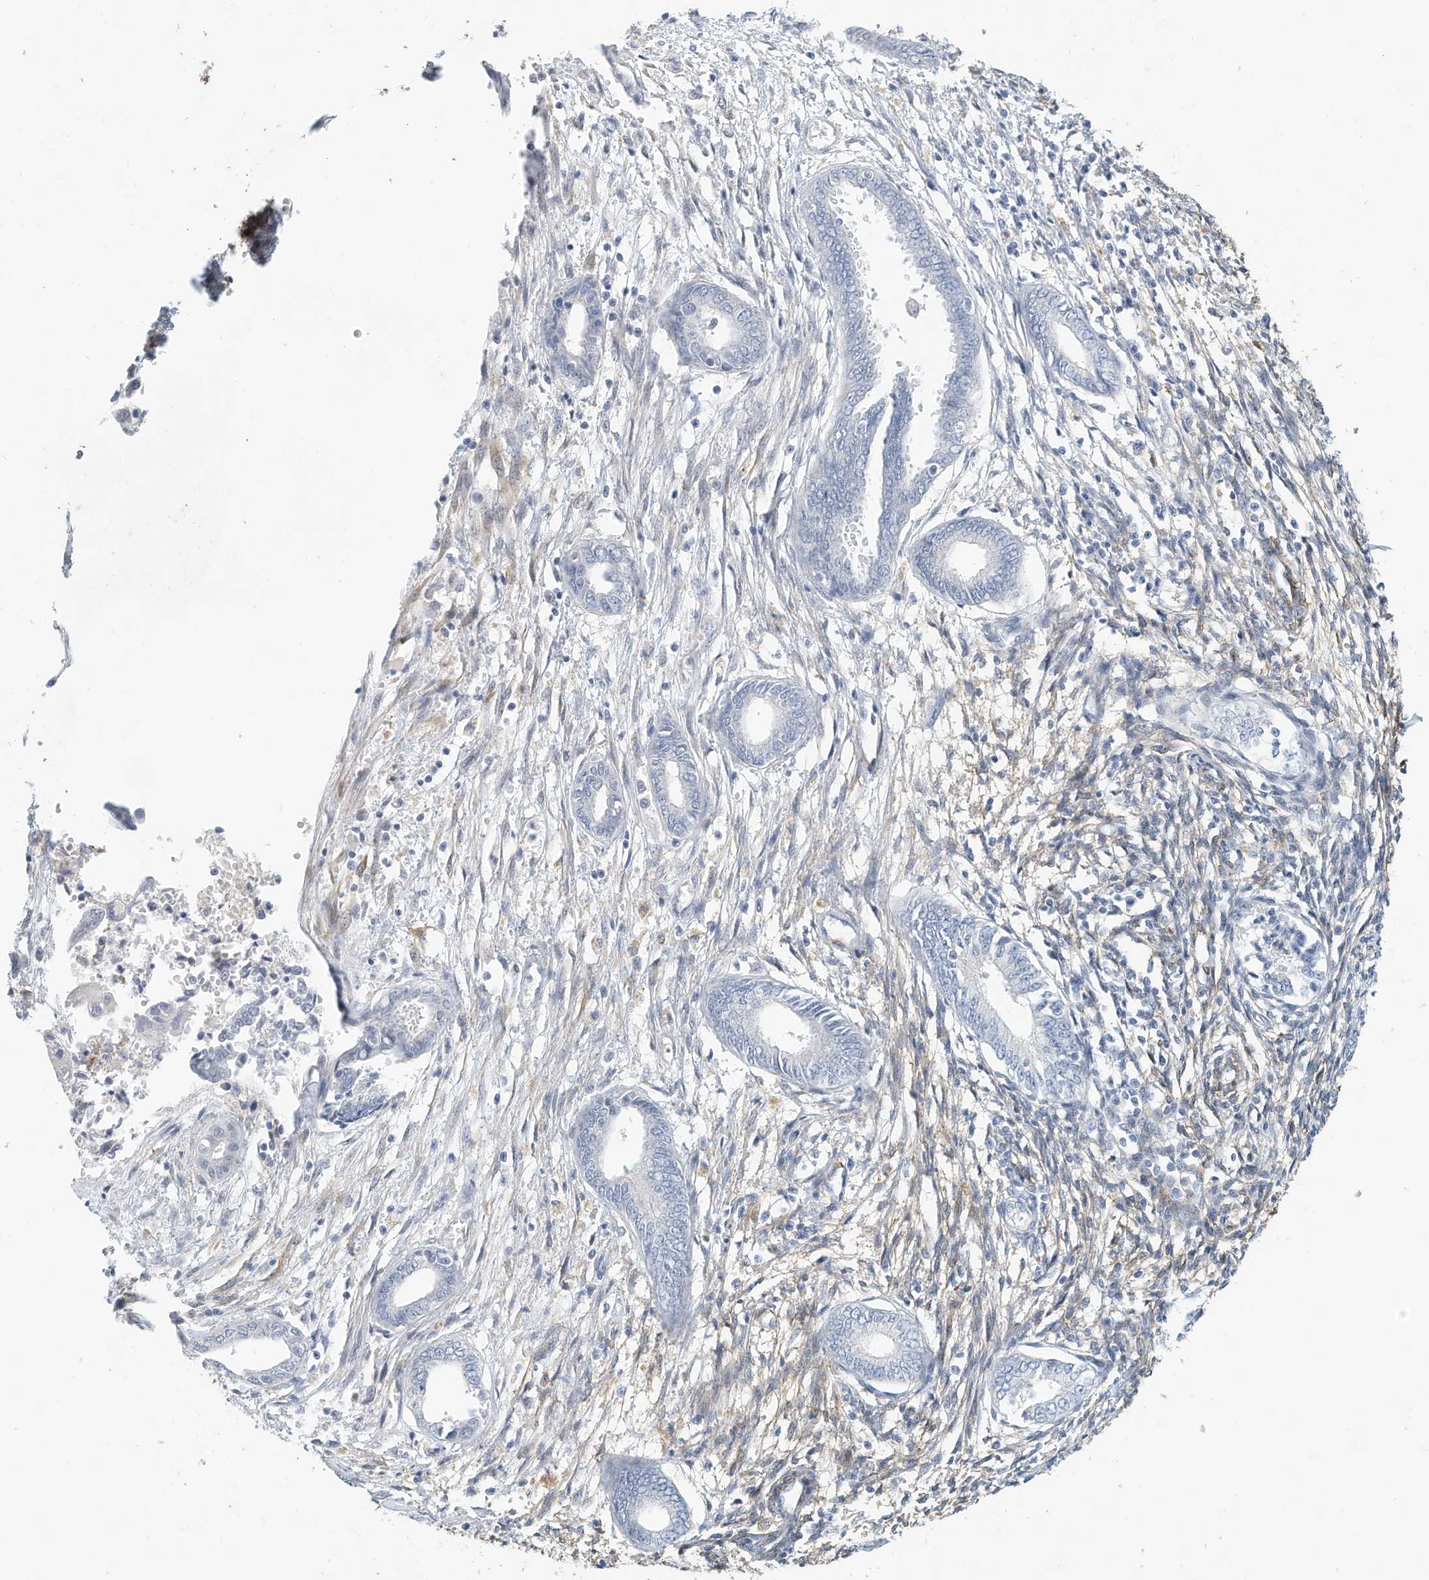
{"staining": {"intensity": "weak", "quantity": "<25%", "location": "cytoplasmic/membranous"}, "tissue": "endometrium", "cell_type": "Cells in endometrial stroma", "image_type": "normal", "snomed": [{"axis": "morphology", "description": "Normal tissue, NOS"}, {"axis": "topography", "description": "Endometrium"}], "caption": "A high-resolution histopathology image shows immunohistochemistry staining of benign endometrium, which exhibits no significant expression in cells in endometrial stroma.", "gene": "ARHGAP28", "patient": {"sex": "female", "age": 56}}